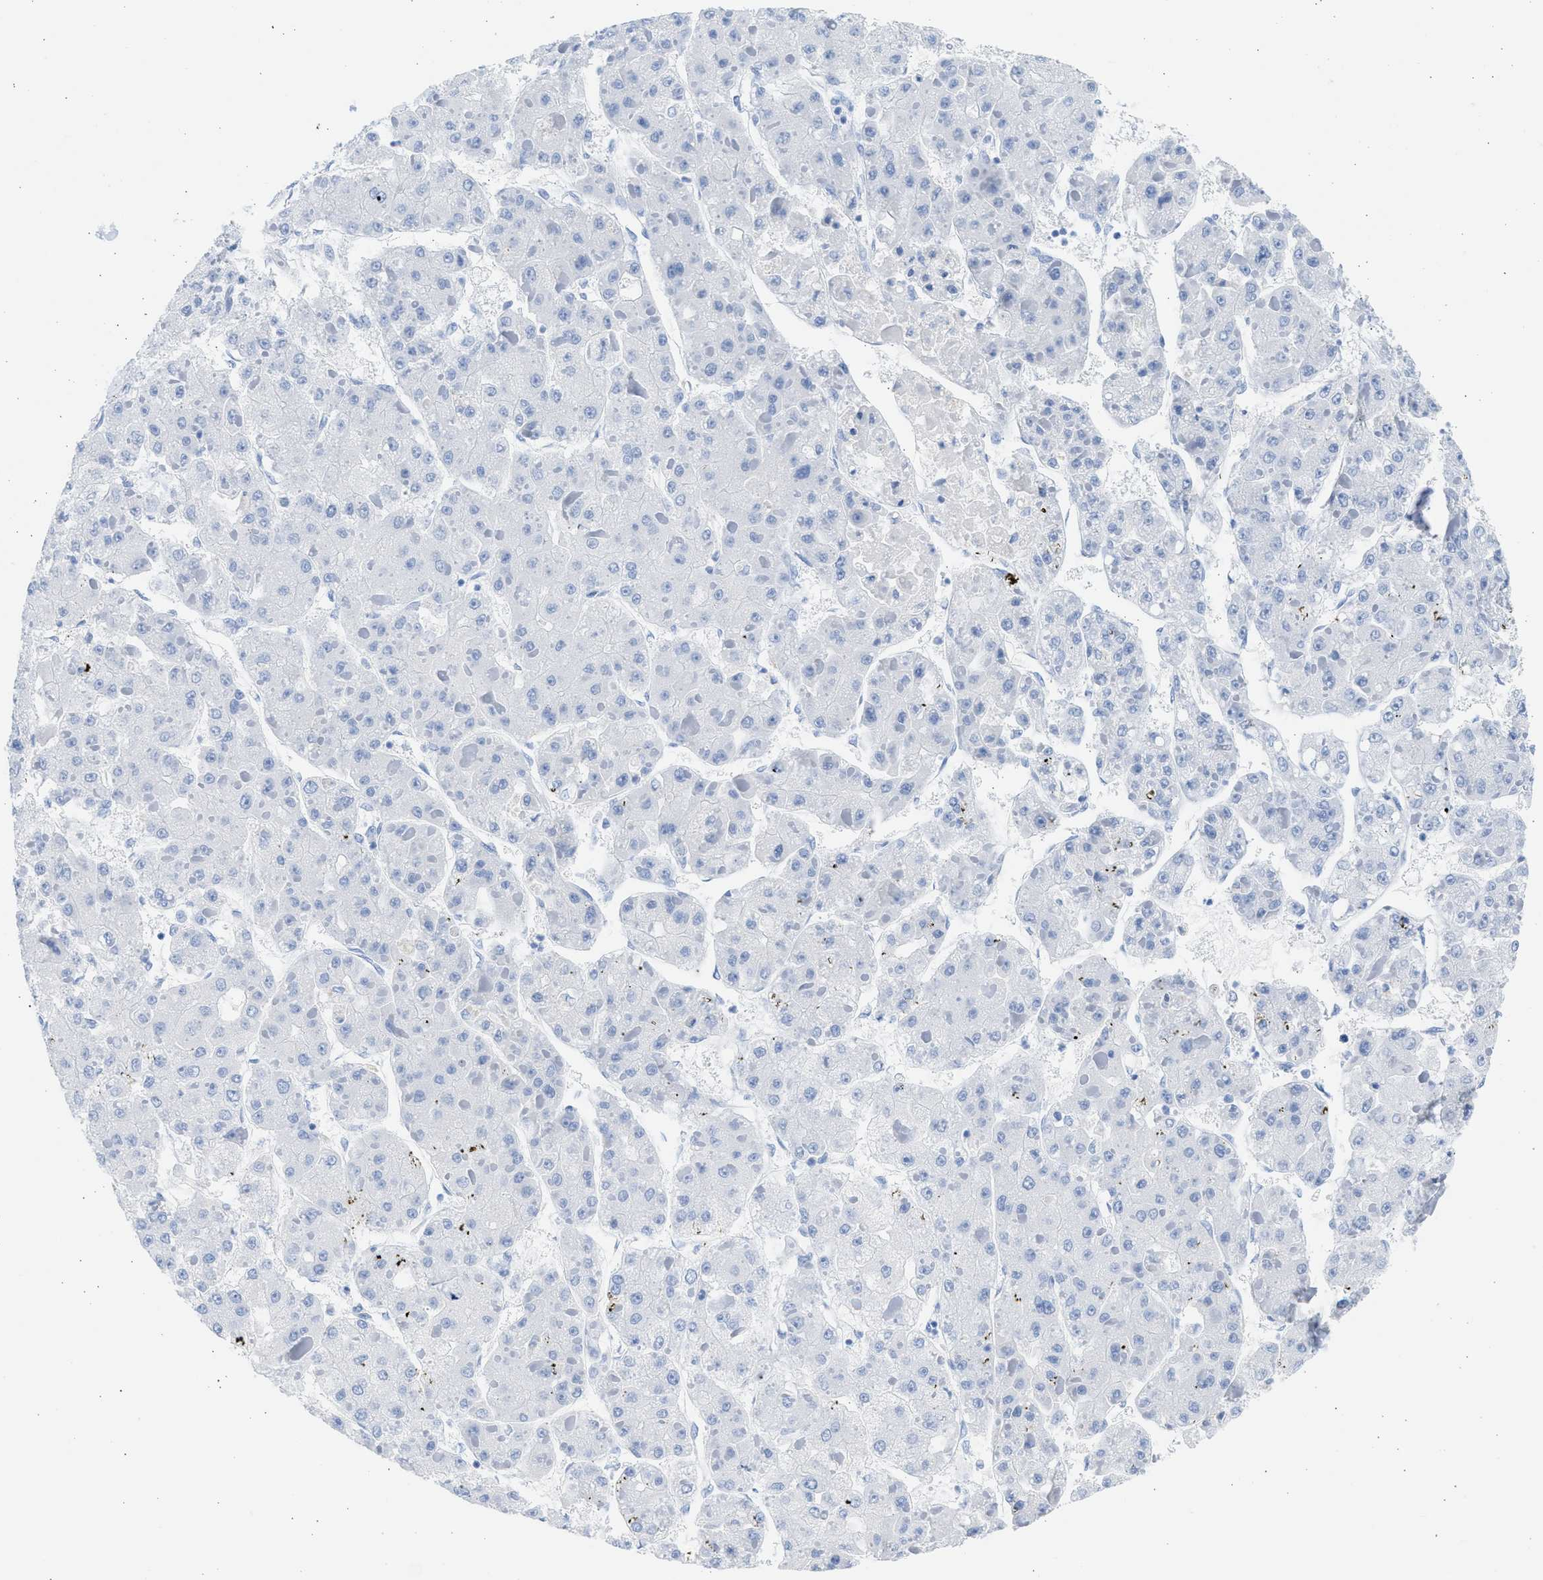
{"staining": {"intensity": "negative", "quantity": "none", "location": "none"}, "tissue": "liver cancer", "cell_type": "Tumor cells", "image_type": "cancer", "snomed": [{"axis": "morphology", "description": "Carcinoma, Hepatocellular, NOS"}, {"axis": "topography", "description": "Liver"}], "caption": "Immunohistochemistry (IHC) histopathology image of liver hepatocellular carcinoma stained for a protein (brown), which shows no expression in tumor cells.", "gene": "SPATA3", "patient": {"sex": "female", "age": 73}}